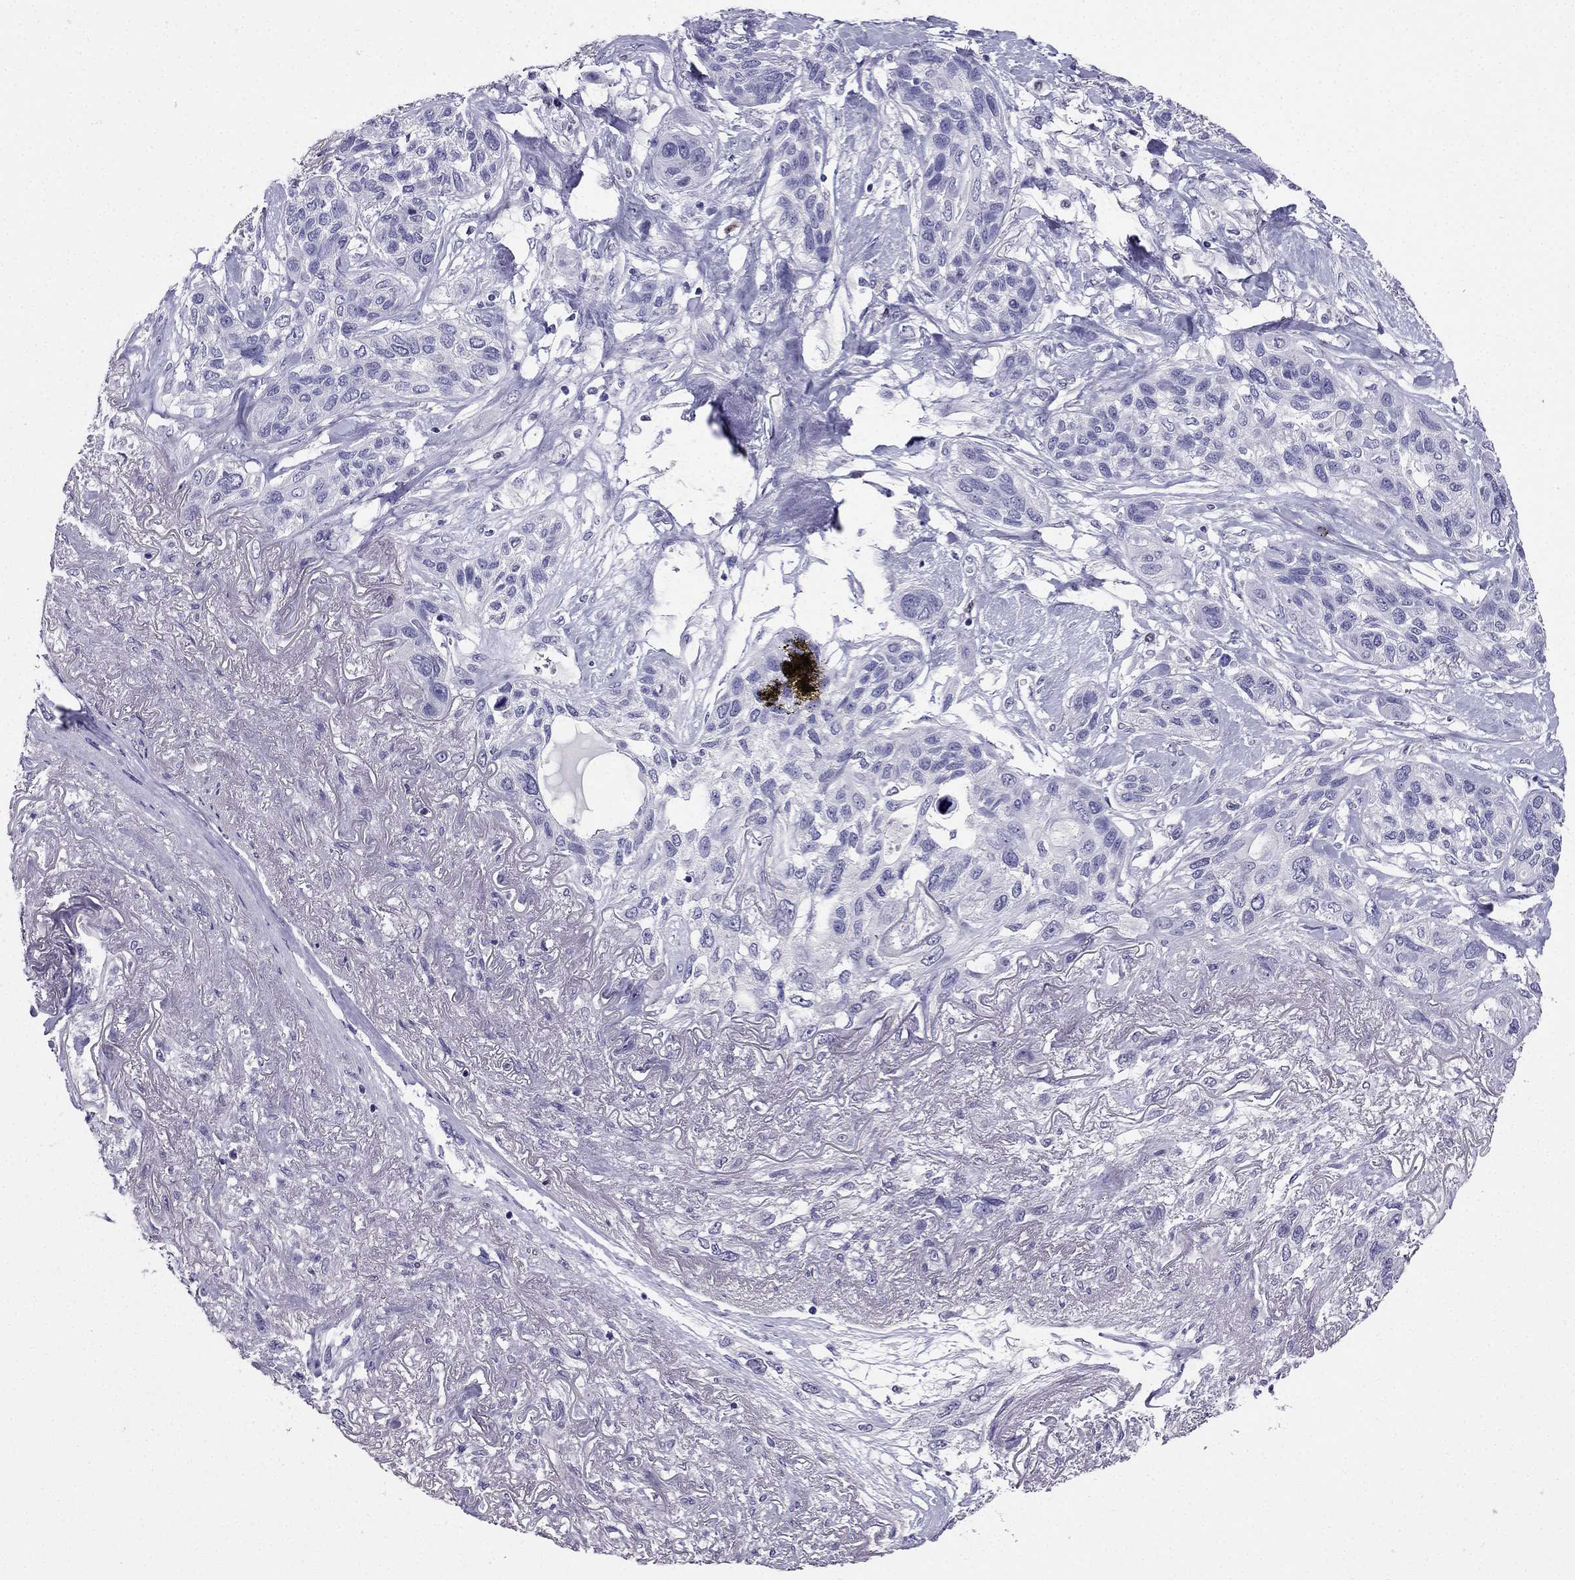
{"staining": {"intensity": "negative", "quantity": "none", "location": "none"}, "tissue": "lung cancer", "cell_type": "Tumor cells", "image_type": "cancer", "snomed": [{"axis": "morphology", "description": "Squamous cell carcinoma, NOS"}, {"axis": "topography", "description": "Lung"}], "caption": "Protein analysis of lung squamous cell carcinoma demonstrates no significant positivity in tumor cells.", "gene": "ARID3A", "patient": {"sex": "female", "age": 70}}